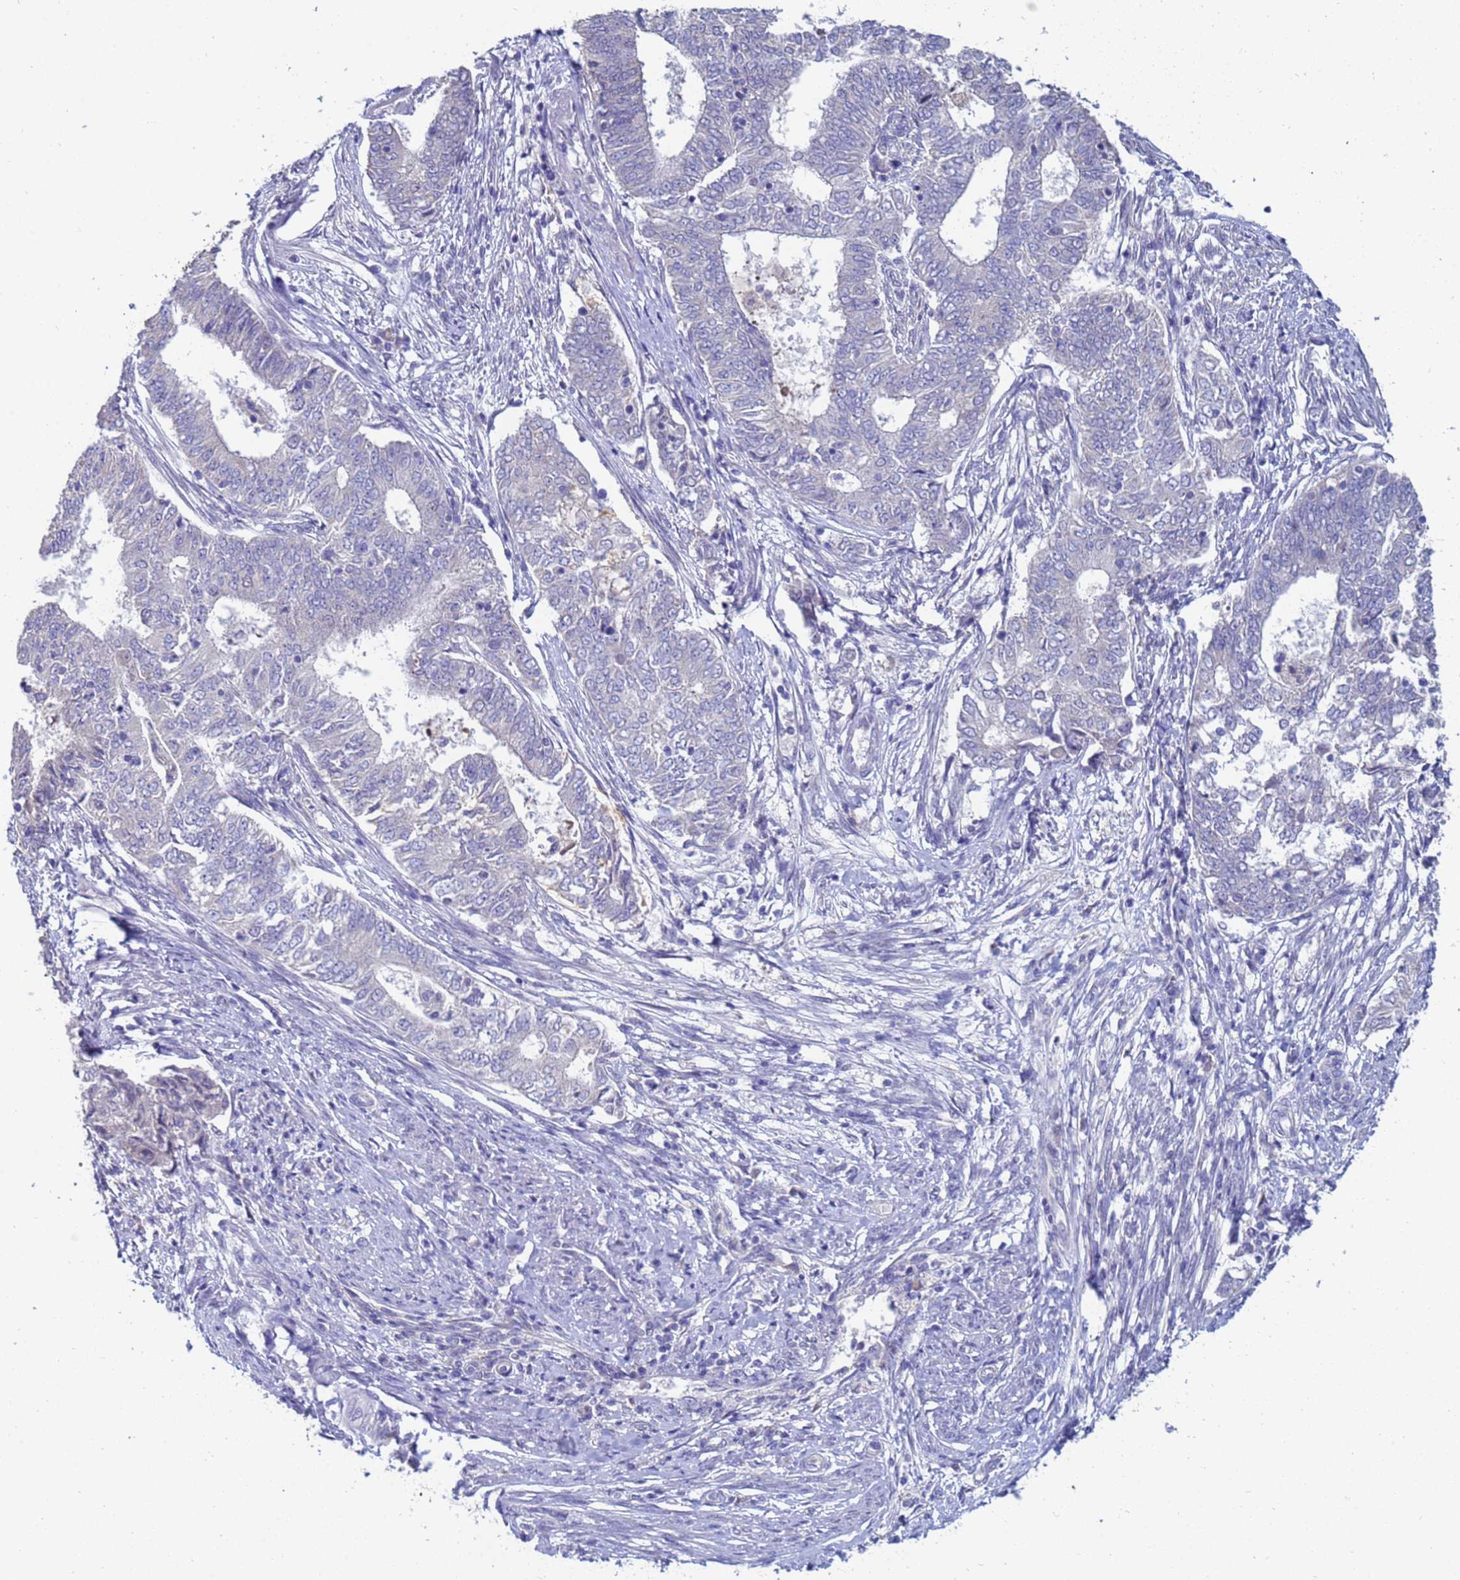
{"staining": {"intensity": "negative", "quantity": "none", "location": "none"}, "tissue": "endometrial cancer", "cell_type": "Tumor cells", "image_type": "cancer", "snomed": [{"axis": "morphology", "description": "Adenocarcinoma, NOS"}, {"axis": "topography", "description": "Endometrium"}], "caption": "Adenocarcinoma (endometrial) was stained to show a protein in brown. There is no significant positivity in tumor cells.", "gene": "IHO1", "patient": {"sex": "female", "age": 62}}